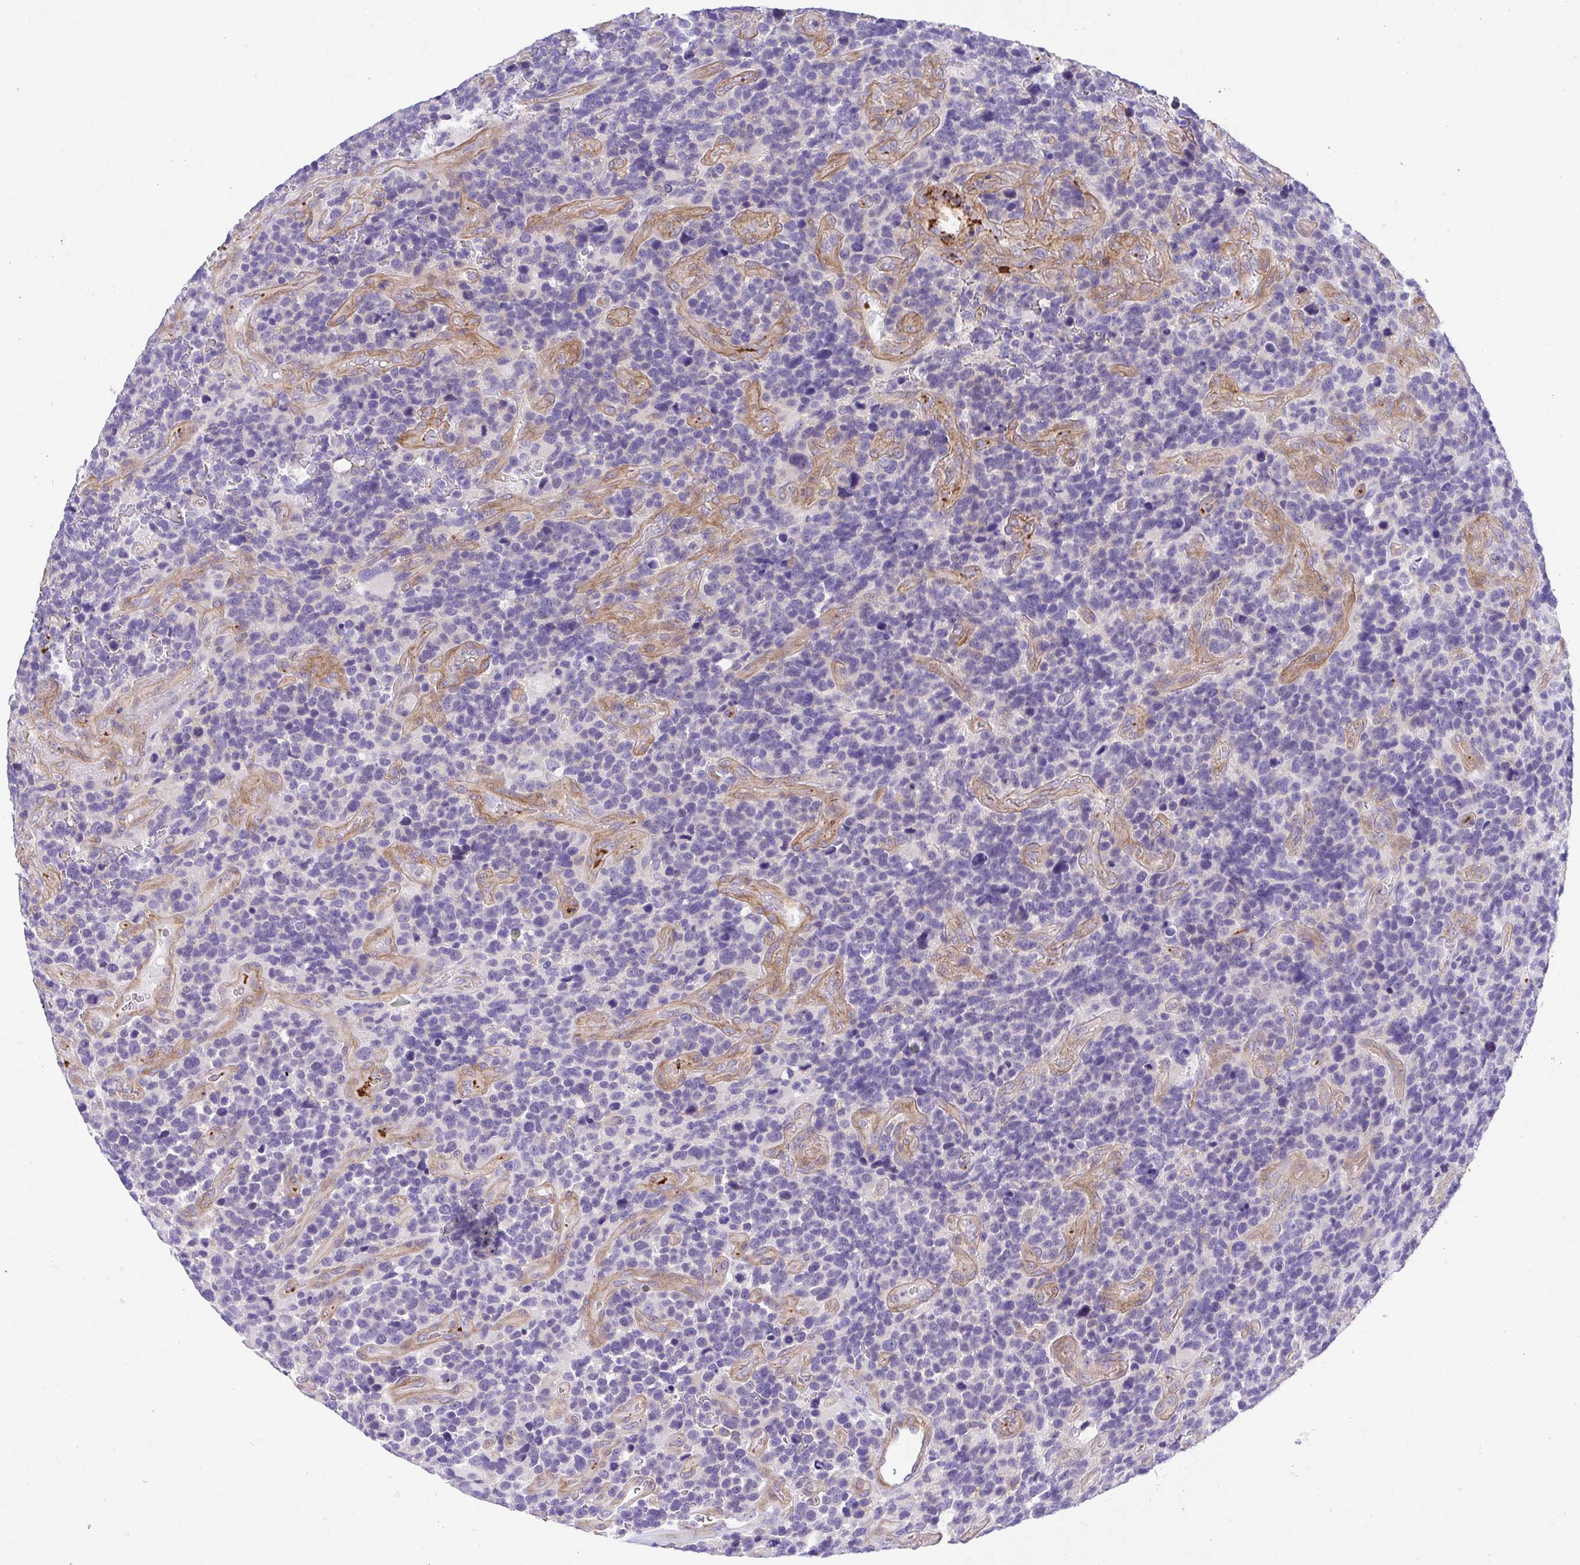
{"staining": {"intensity": "negative", "quantity": "none", "location": "none"}, "tissue": "glioma", "cell_type": "Tumor cells", "image_type": "cancer", "snomed": [{"axis": "morphology", "description": "Glioma, malignant, High grade"}, {"axis": "topography", "description": "Brain"}], "caption": "A high-resolution photomicrograph shows immunohistochemistry staining of glioma, which displays no significant expression in tumor cells.", "gene": "PRR14L", "patient": {"sex": "male", "age": 33}}